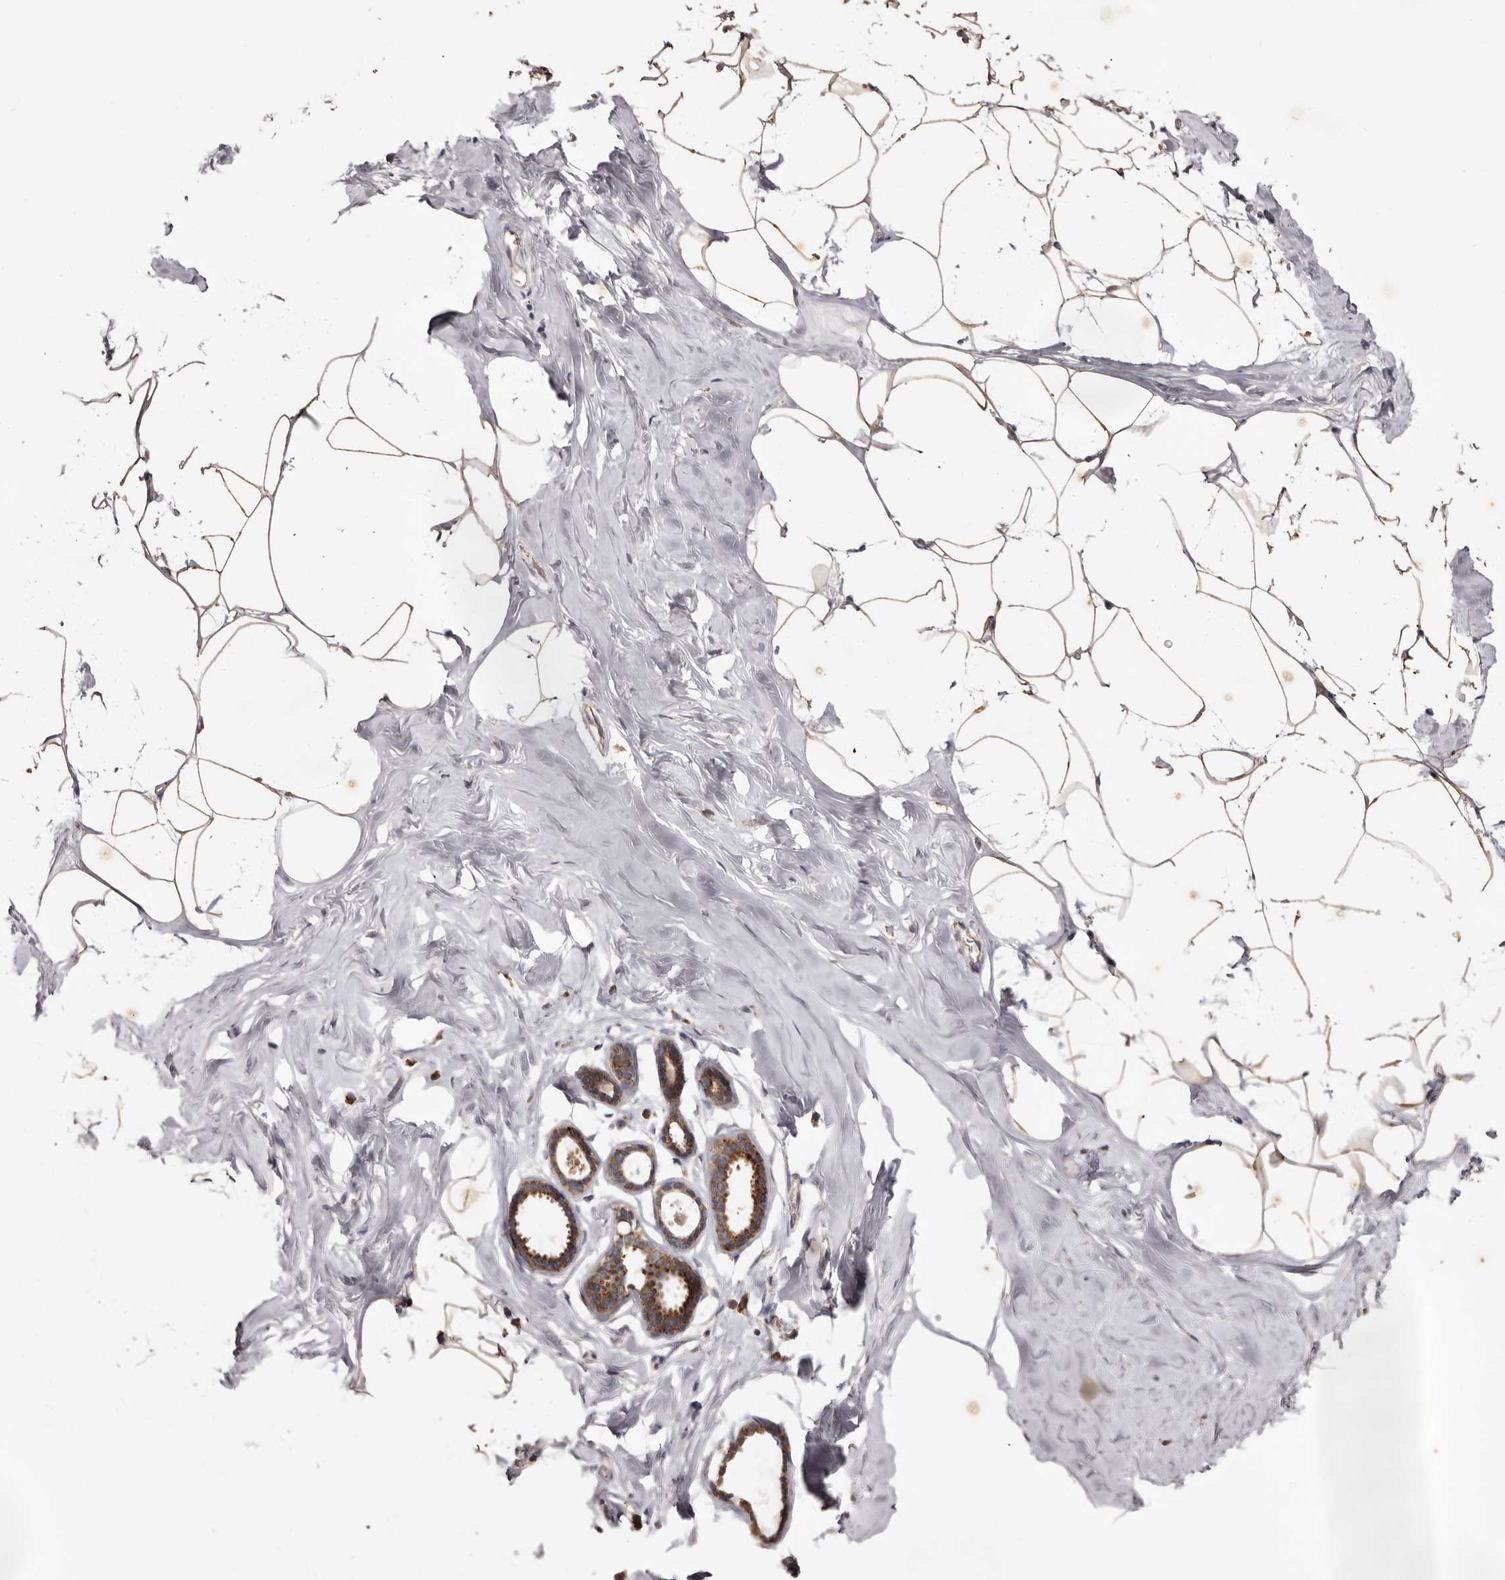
{"staining": {"intensity": "moderate", "quantity": ">75%", "location": "cytoplasmic/membranous"}, "tissue": "adipose tissue", "cell_type": "Adipocytes", "image_type": "normal", "snomed": [{"axis": "morphology", "description": "Normal tissue, NOS"}, {"axis": "morphology", "description": "Fibrosis, NOS"}, {"axis": "topography", "description": "Breast"}, {"axis": "topography", "description": "Adipose tissue"}], "caption": "Unremarkable adipose tissue shows moderate cytoplasmic/membranous expression in about >75% of adipocytes.", "gene": "MECR", "patient": {"sex": "female", "age": 39}}